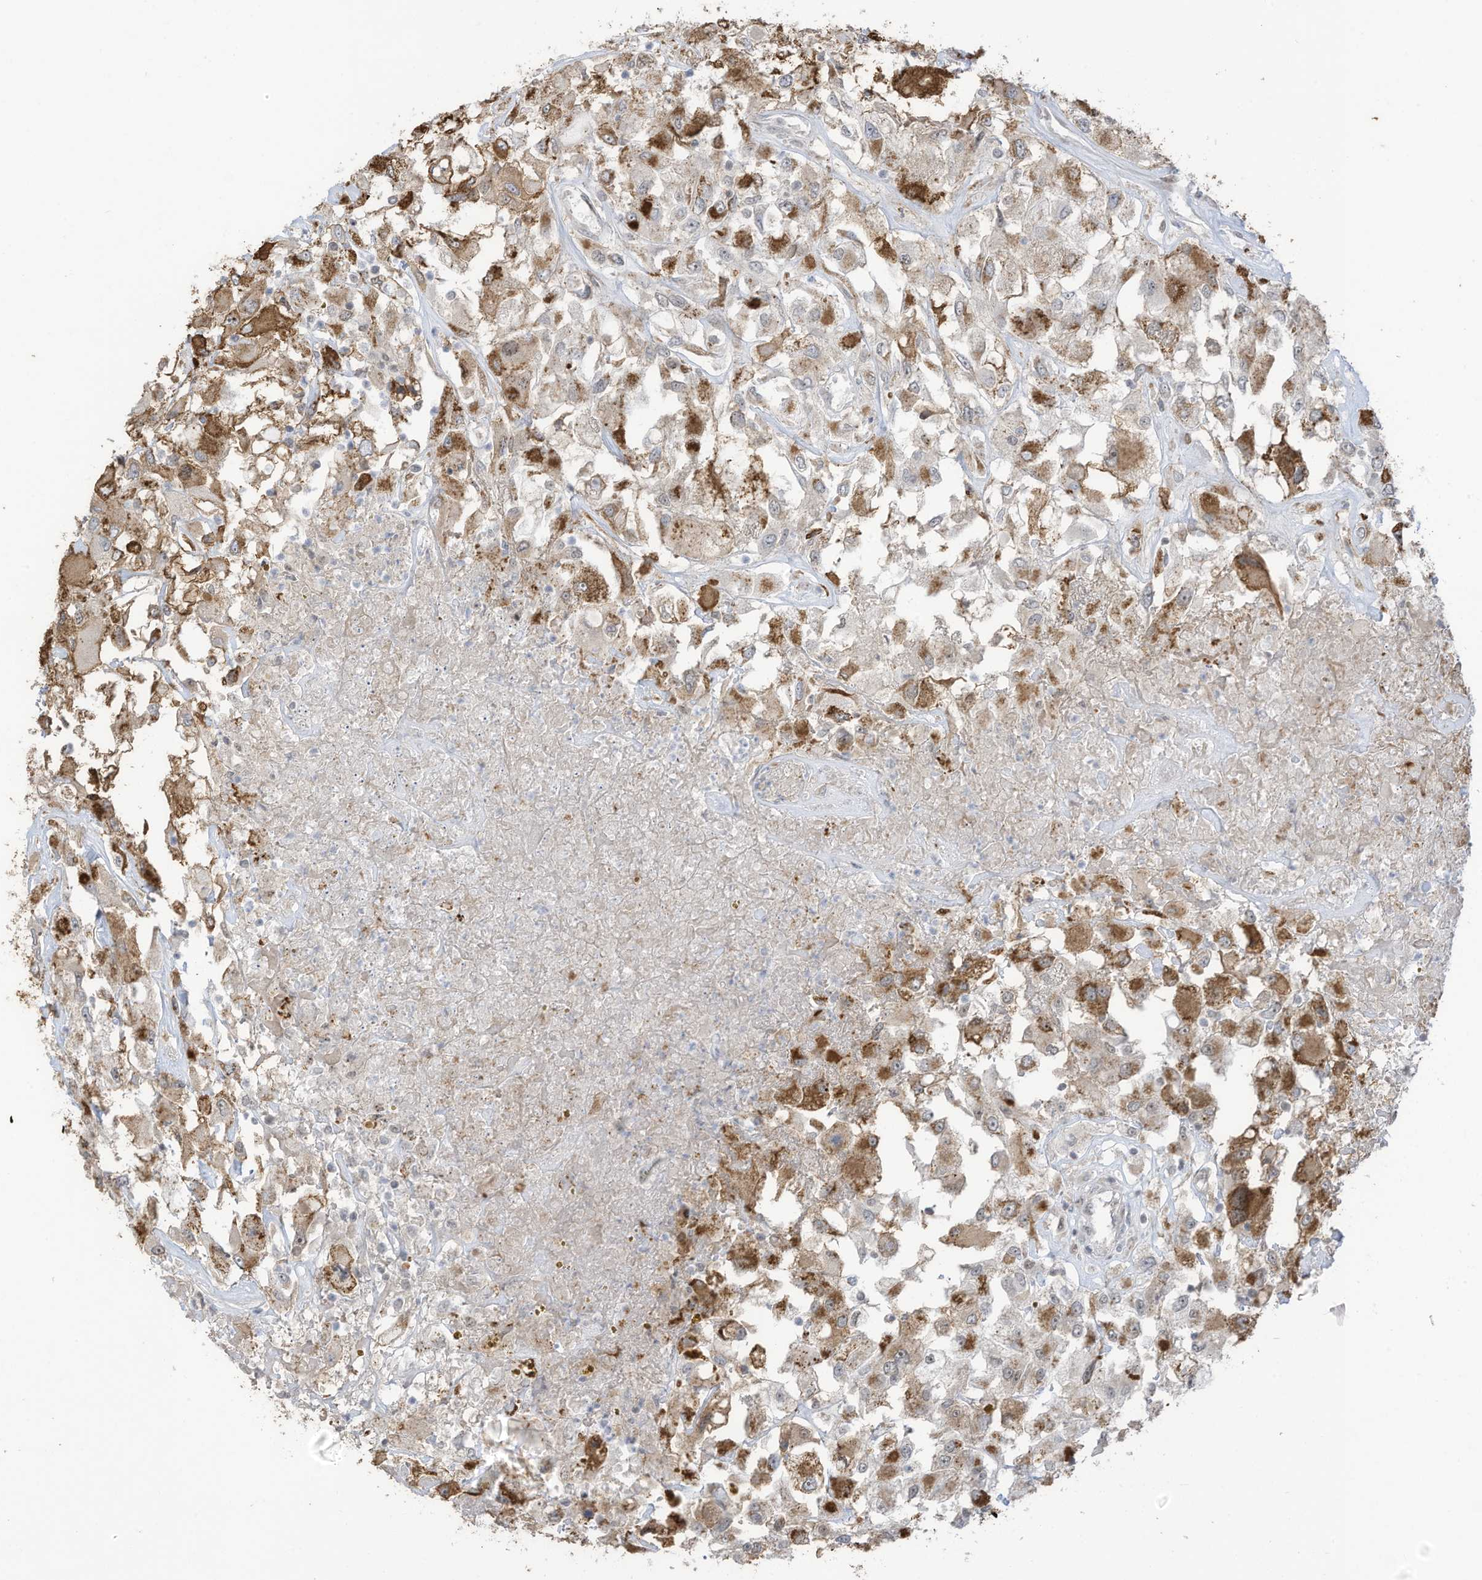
{"staining": {"intensity": "moderate", "quantity": ">75%", "location": "cytoplasmic/membranous"}, "tissue": "renal cancer", "cell_type": "Tumor cells", "image_type": "cancer", "snomed": [{"axis": "morphology", "description": "Adenocarcinoma, NOS"}, {"axis": "topography", "description": "Kidney"}], "caption": "Immunohistochemistry of human renal cancer exhibits medium levels of moderate cytoplasmic/membranous positivity in approximately >75% of tumor cells.", "gene": "ZCWPW2", "patient": {"sex": "female", "age": 52}}